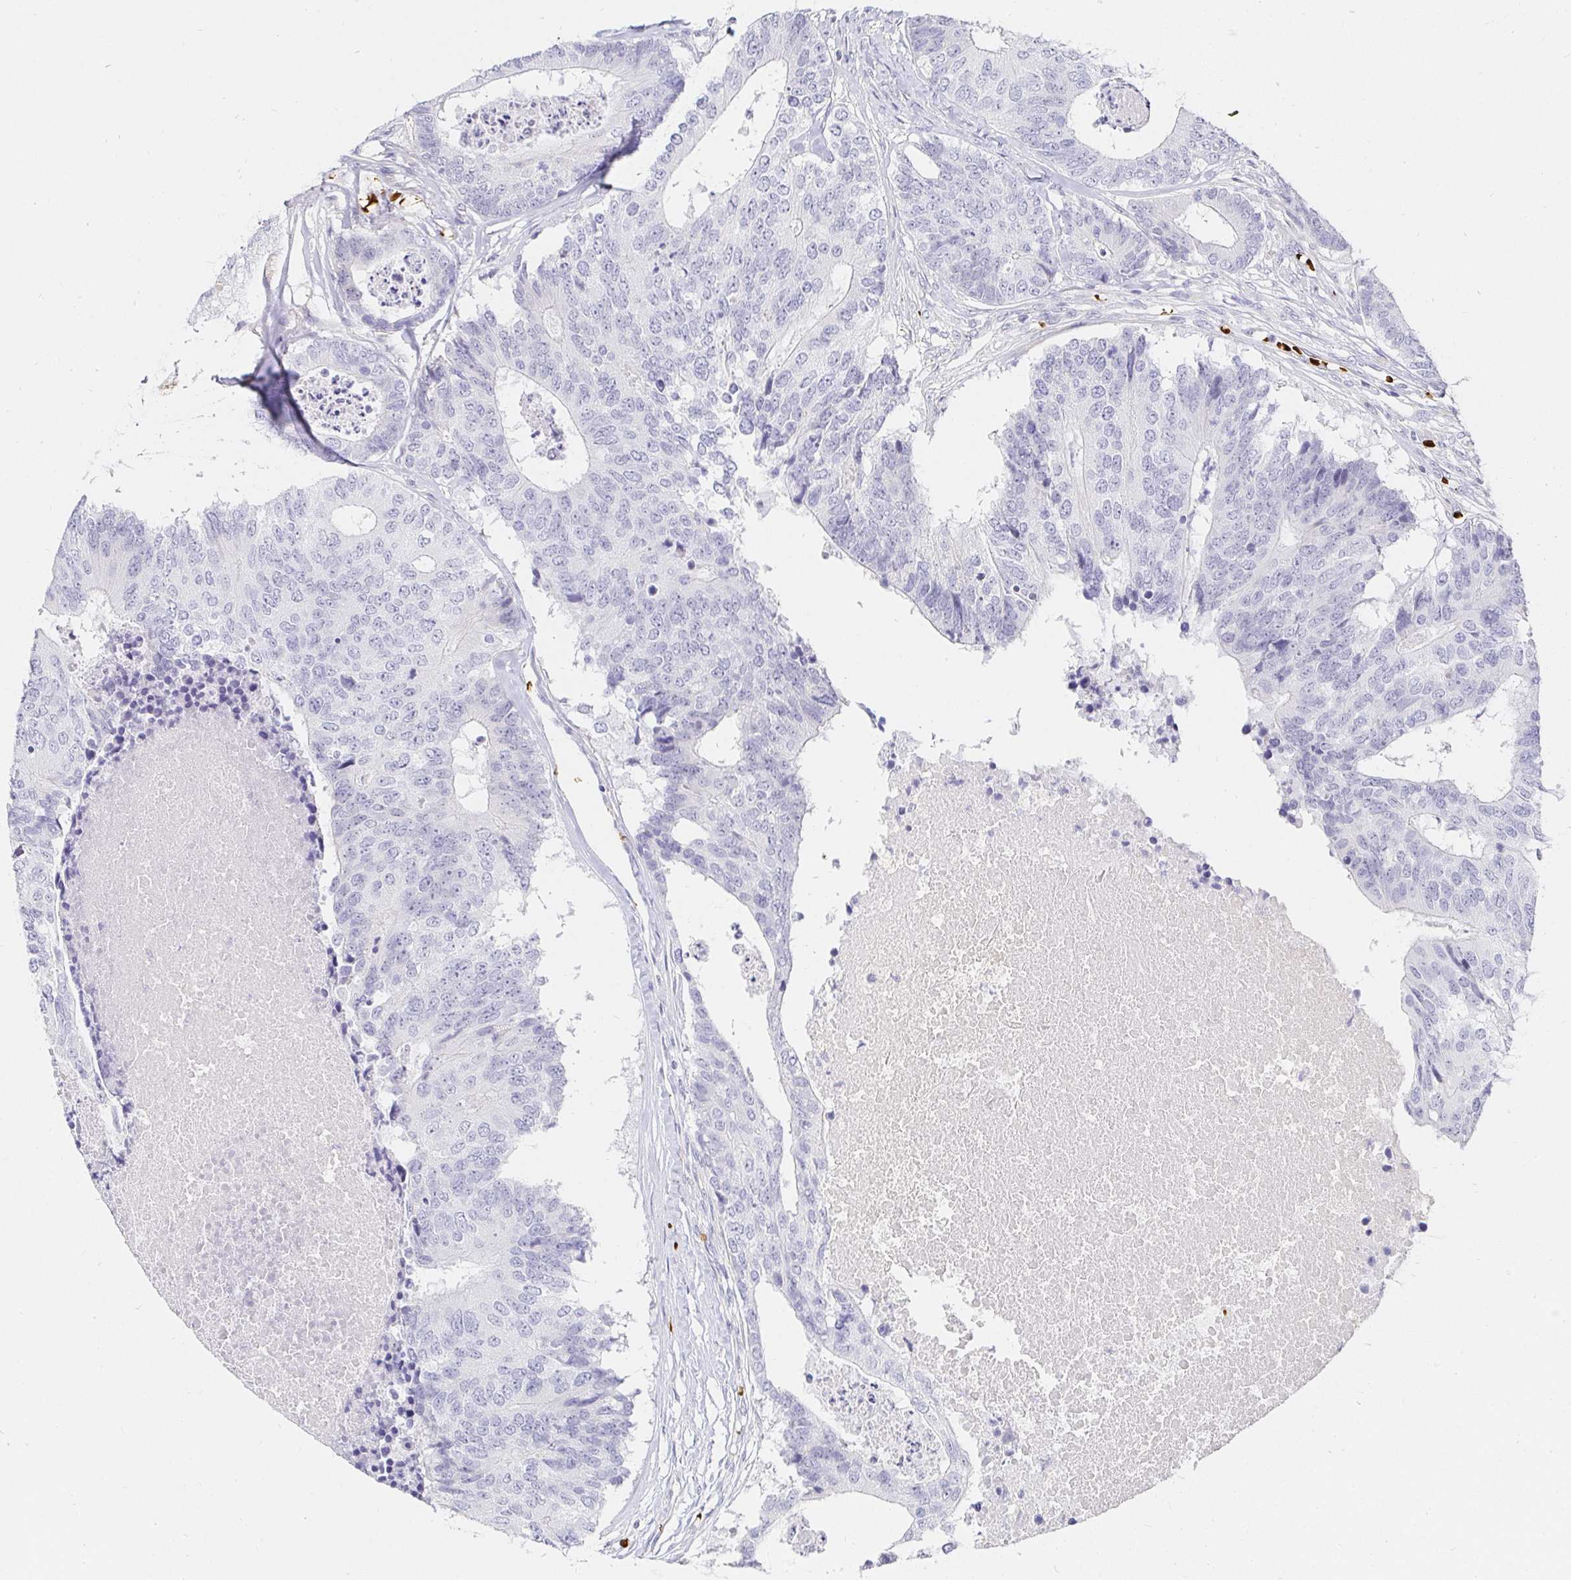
{"staining": {"intensity": "negative", "quantity": "none", "location": "none"}, "tissue": "colorectal cancer", "cell_type": "Tumor cells", "image_type": "cancer", "snomed": [{"axis": "morphology", "description": "Adenocarcinoma, NOS"}, {"axis": "topography", "description": "Colon"}], "caption": "The micrograph reveals no staining of tumor cells in colorectal adenocarcinoma.", "gene": "FGF21", "patient": {"sex": "female", "age": 67}}